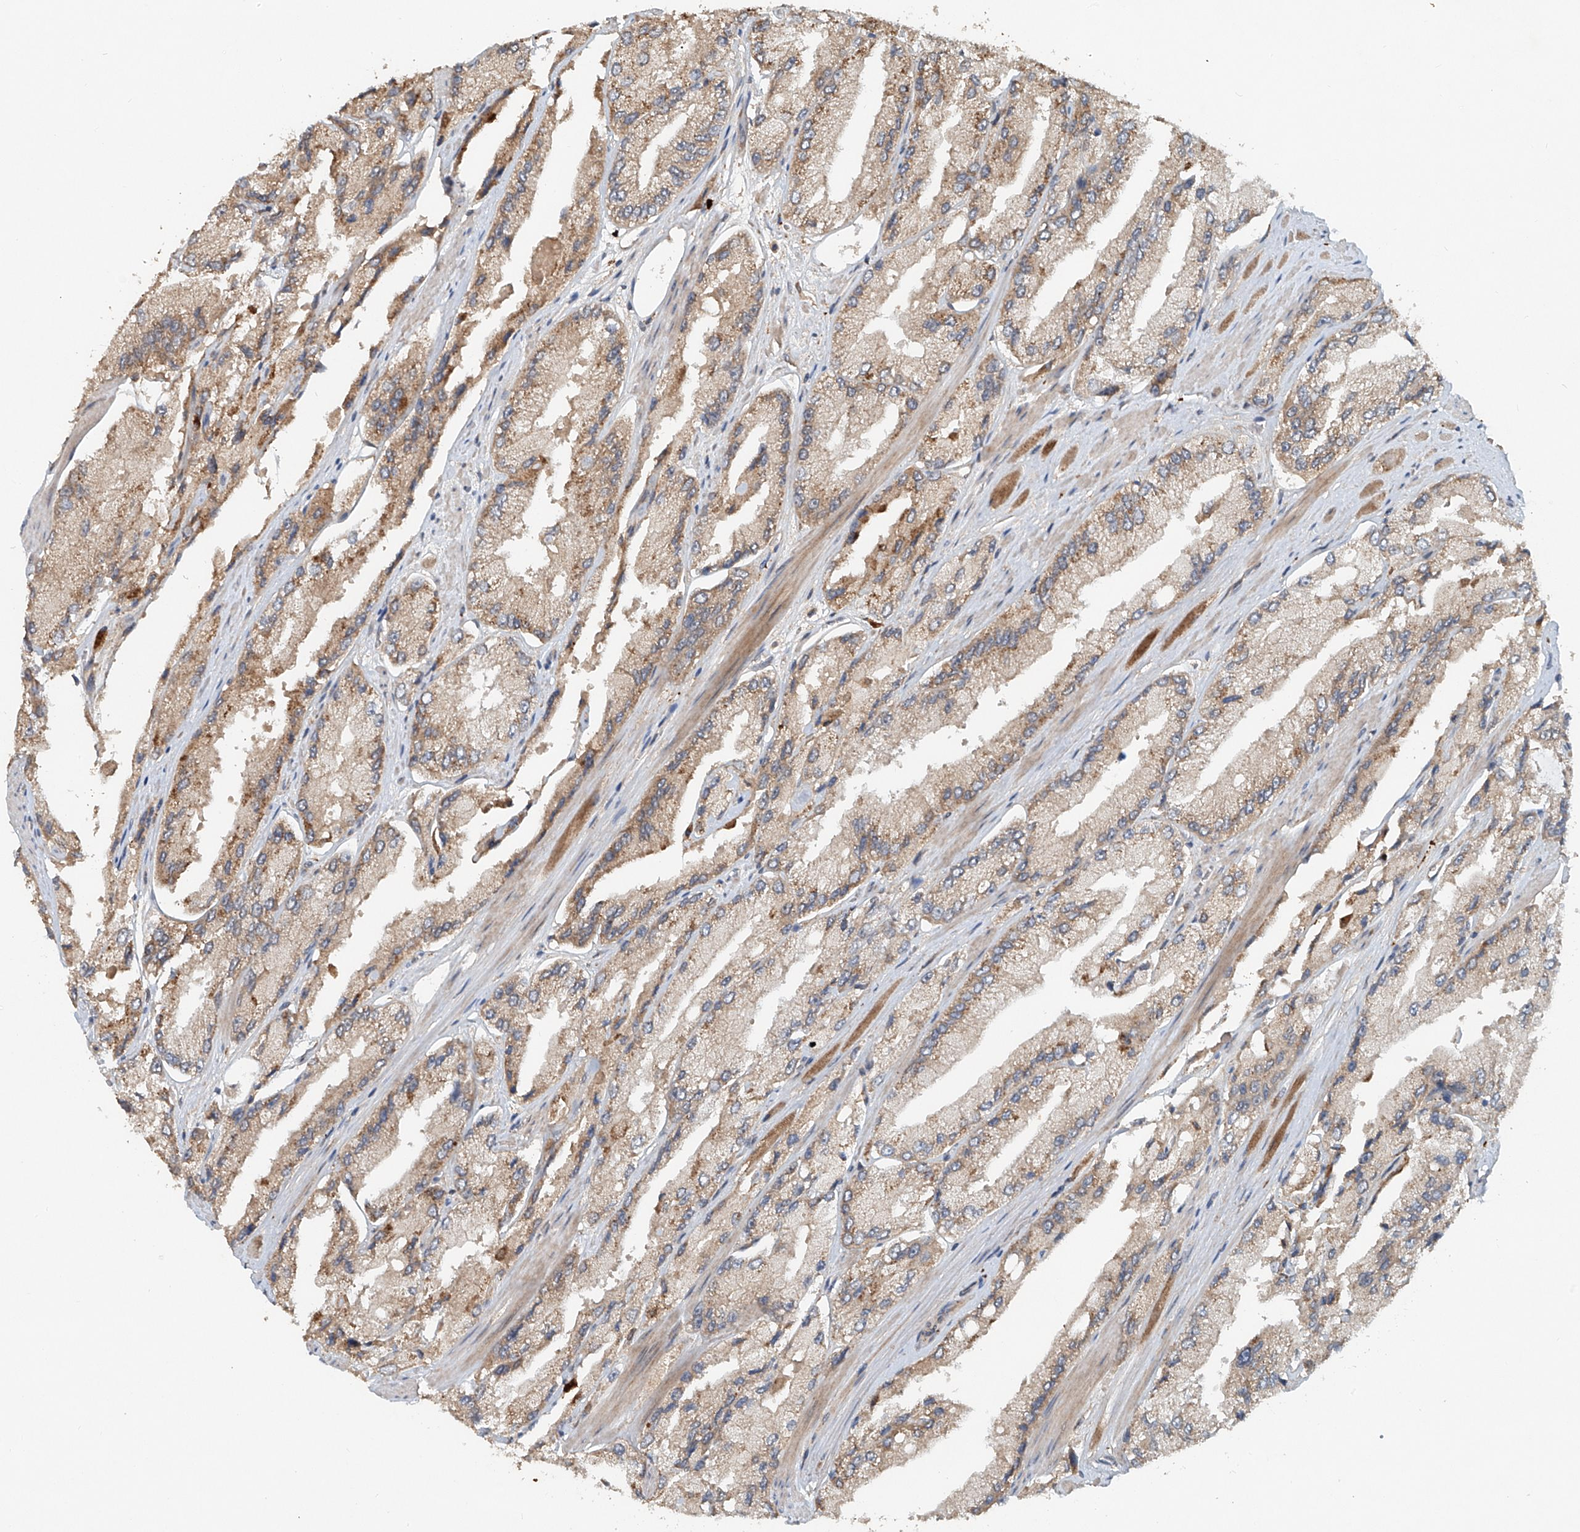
{"staining": {"intensity": "weak", "quantity": ">75%", "location": "cytoplasmic/membranous"}, "tissue": "prostate cancer", "cell_type": "Tumor cells", "image_type": "cancer", "snomed": [{"axis": "morphology", "description": "Adenocarcinoma, High grade"}, {"axis": "topography", "description": "Prostate"}], "caption": "IHC (DAB) staining of prostate cancer (high-grade adenocarcinoma) exhibits weak cytoplasmic/membranous protein positivity in about >75% of tumor cells.", "gene": "IER5", "patient": {"sex": "male", "age": 58}}